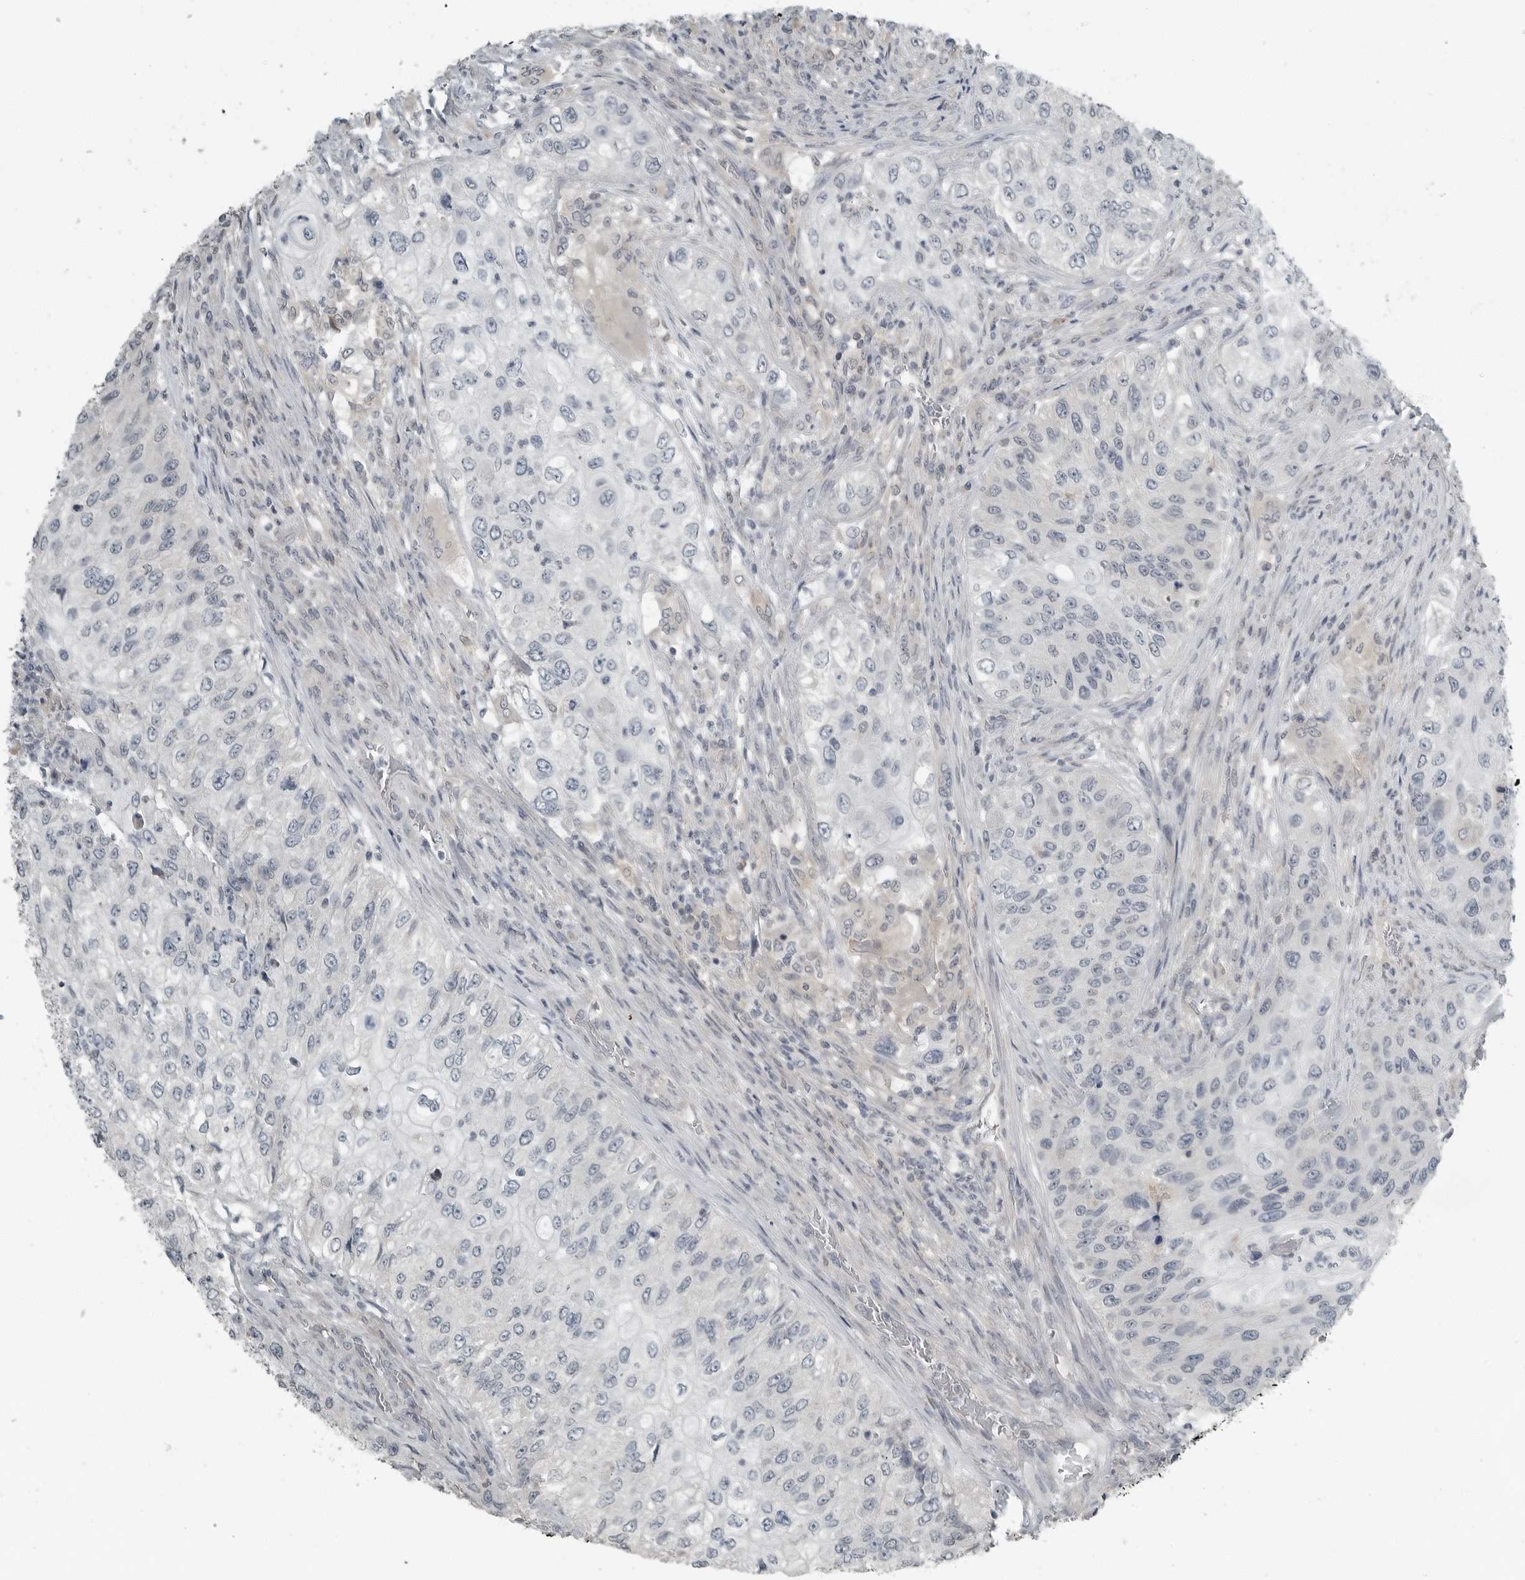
{"staining": {"intensity": "negative", "quantity": "none", "location": "none"}, "tissue": "urothelial cancer", "cell_type": "Tumor cells", "image_type": "cancer", "snomed": [{"axis": "morphology", "description": "Urothelial carcinoma, High grade"}, {"axis": "topography", "description": "Urinary bladder"}], "caption": "There is no significant staining in tumor cells of urothelial cancer.", "gene": "KYAT1", "patient": {"sex": "female", "age": 60}}